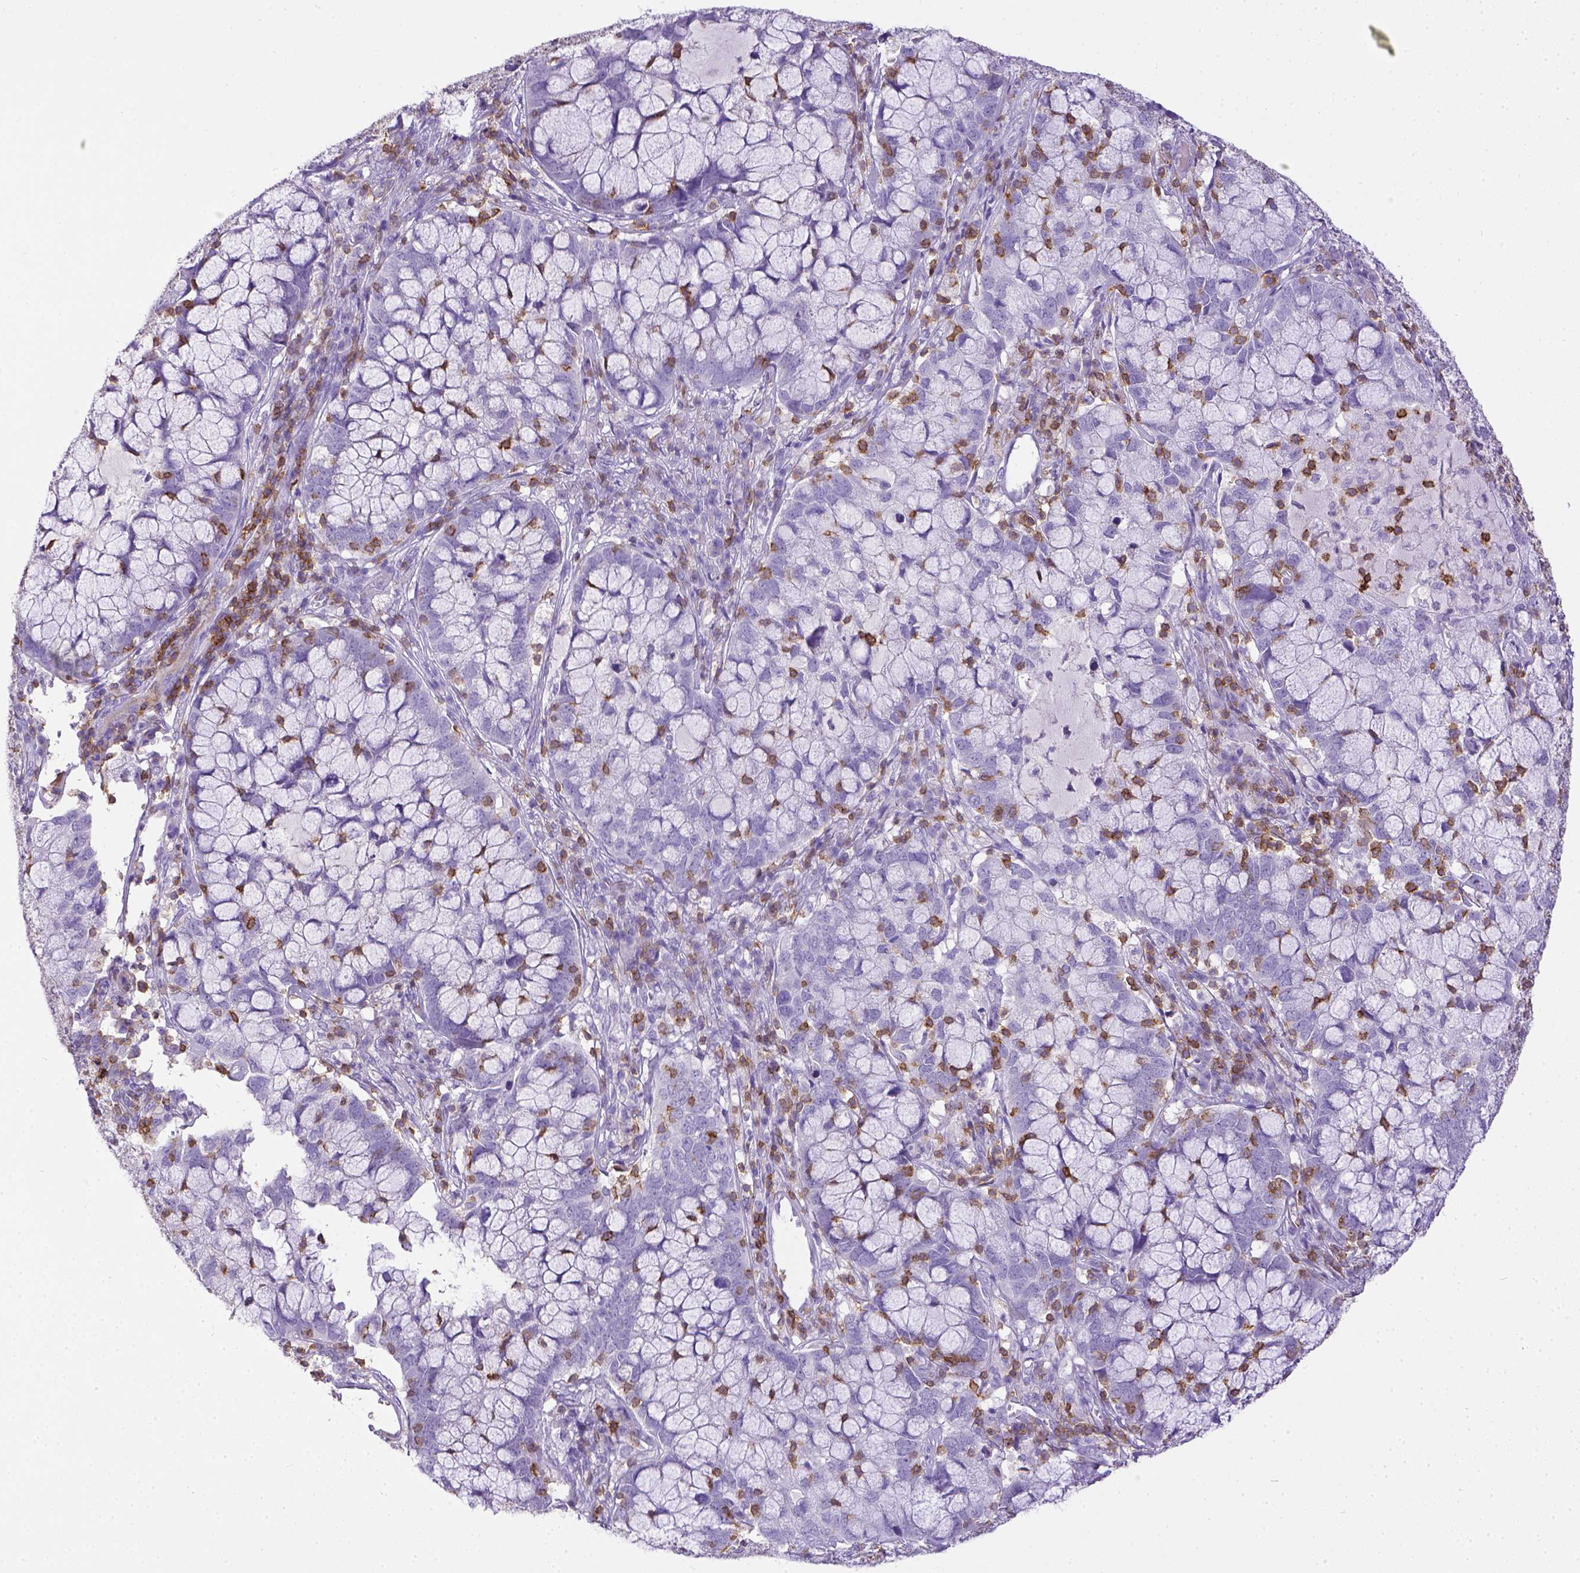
{"staining": {"intensity": "negative", "quantity": "none", "location": "none"}, "tissue": "cervical cancer", "cell_type": "Tumor cells", "image_type": "cancer", "snomed": [{"axis": "morphology", "description": "Adenocarcinoma, NOS"}, {"axis": "topography", "description": "Cervix"}], "caption": "There is no significant positivity in tumor cells of cervical adenocarcinoma.", "gene": "CD3E", "patient": {"sex": "female", "age": 40}}